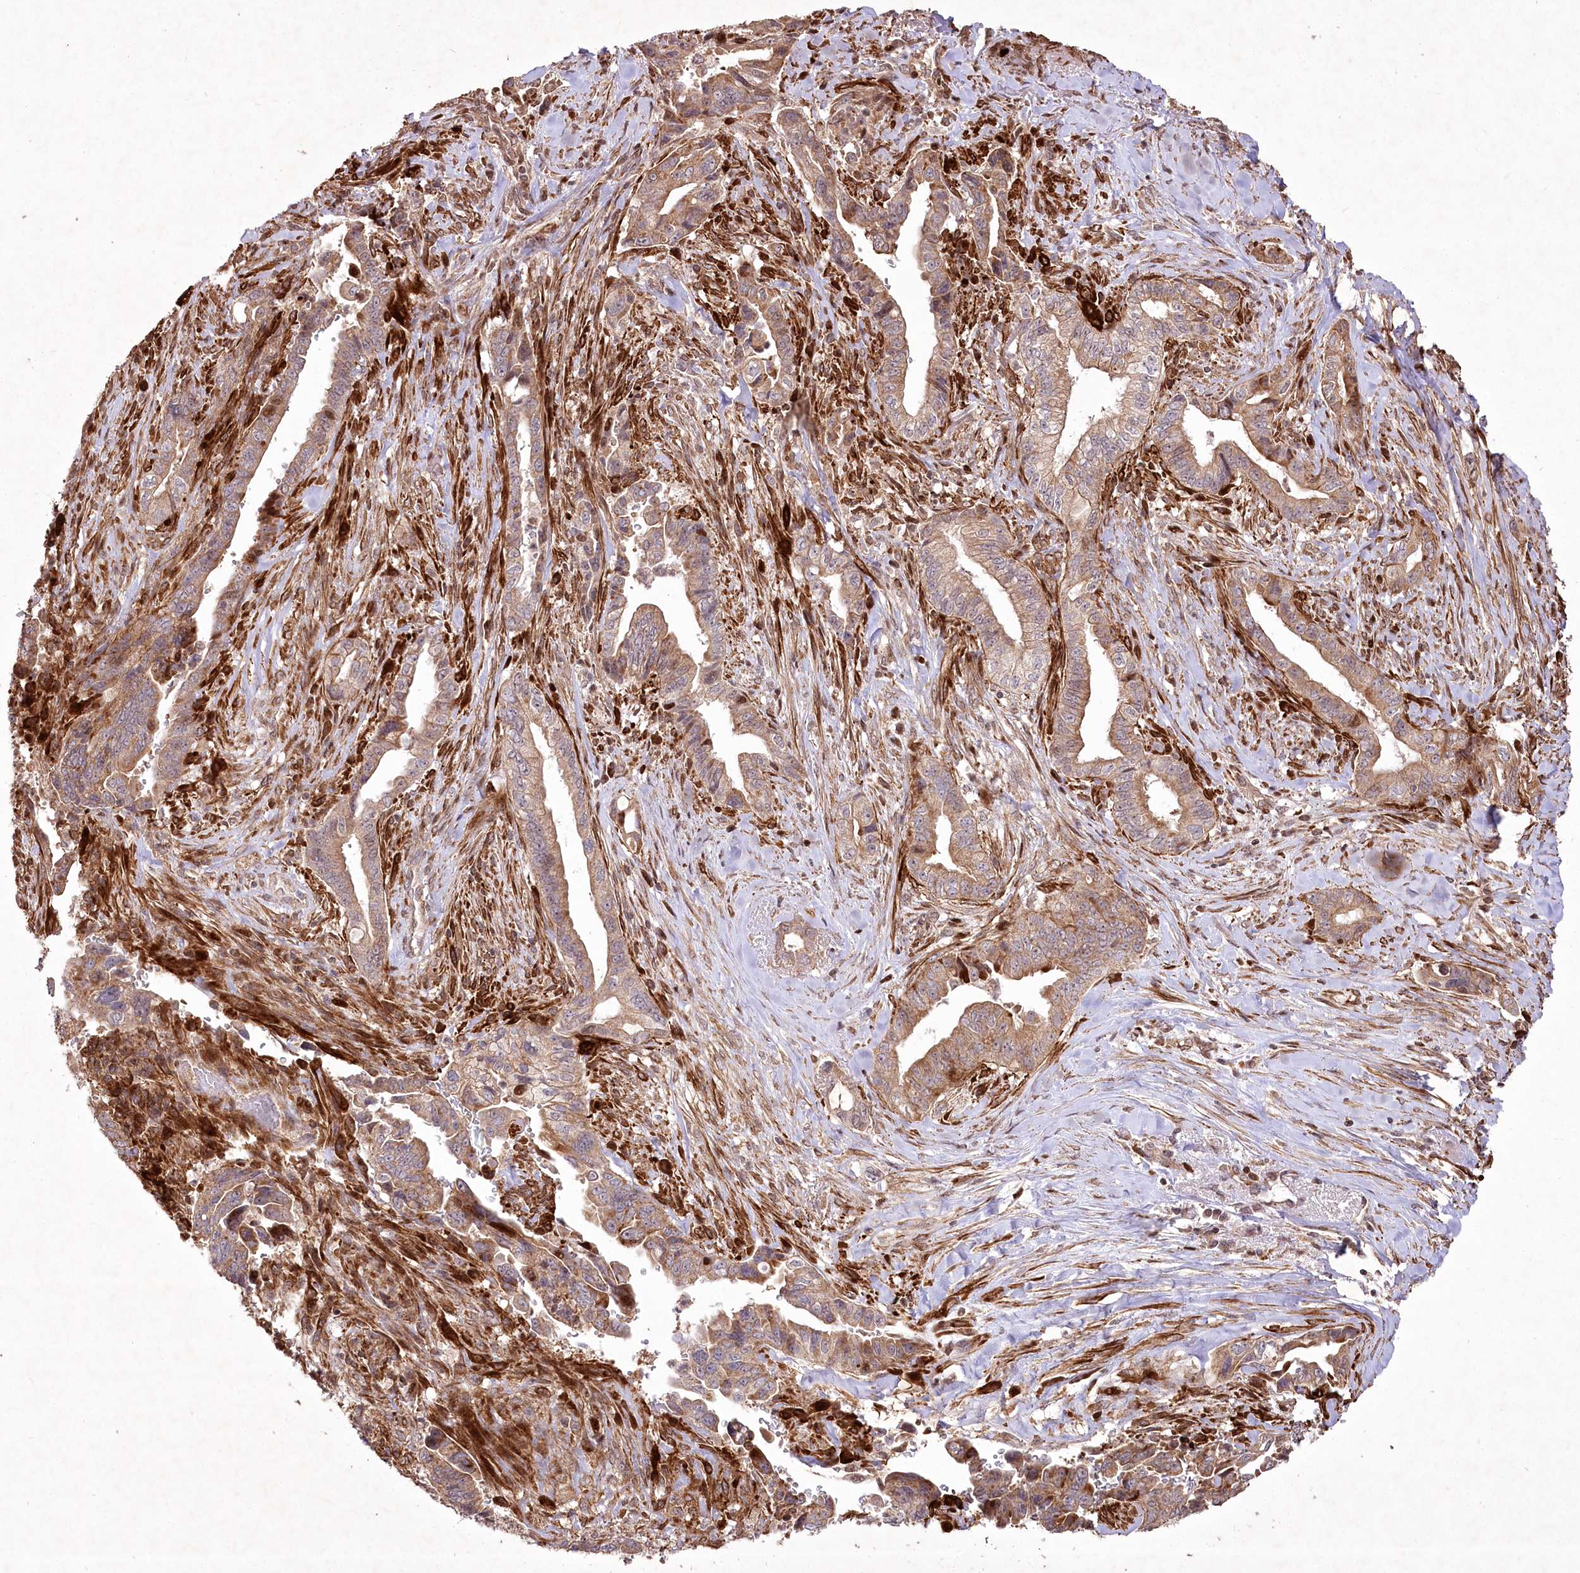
{"staining": {"intensity": "moderate", "quantity": ">75%", "location": "cytoplasmic/membranous"}, "tissue": "pancreatic cancer", "cell_type": "Tumor cells", "image_type": "cancer", "snomed": [{"axis": "morphology", "description": "Adenocarcinoma, NOS"}, {"axis": "topography", "description": "Pancreas"}], "caption": "Protein staining reveals moderate cytoplasmic/membranous positivity in approximately >75% of tumor cells in pancreatic adenocarcinoma.", "gene": "PSTK", "patient": {"sex": "male", "age": 70}}